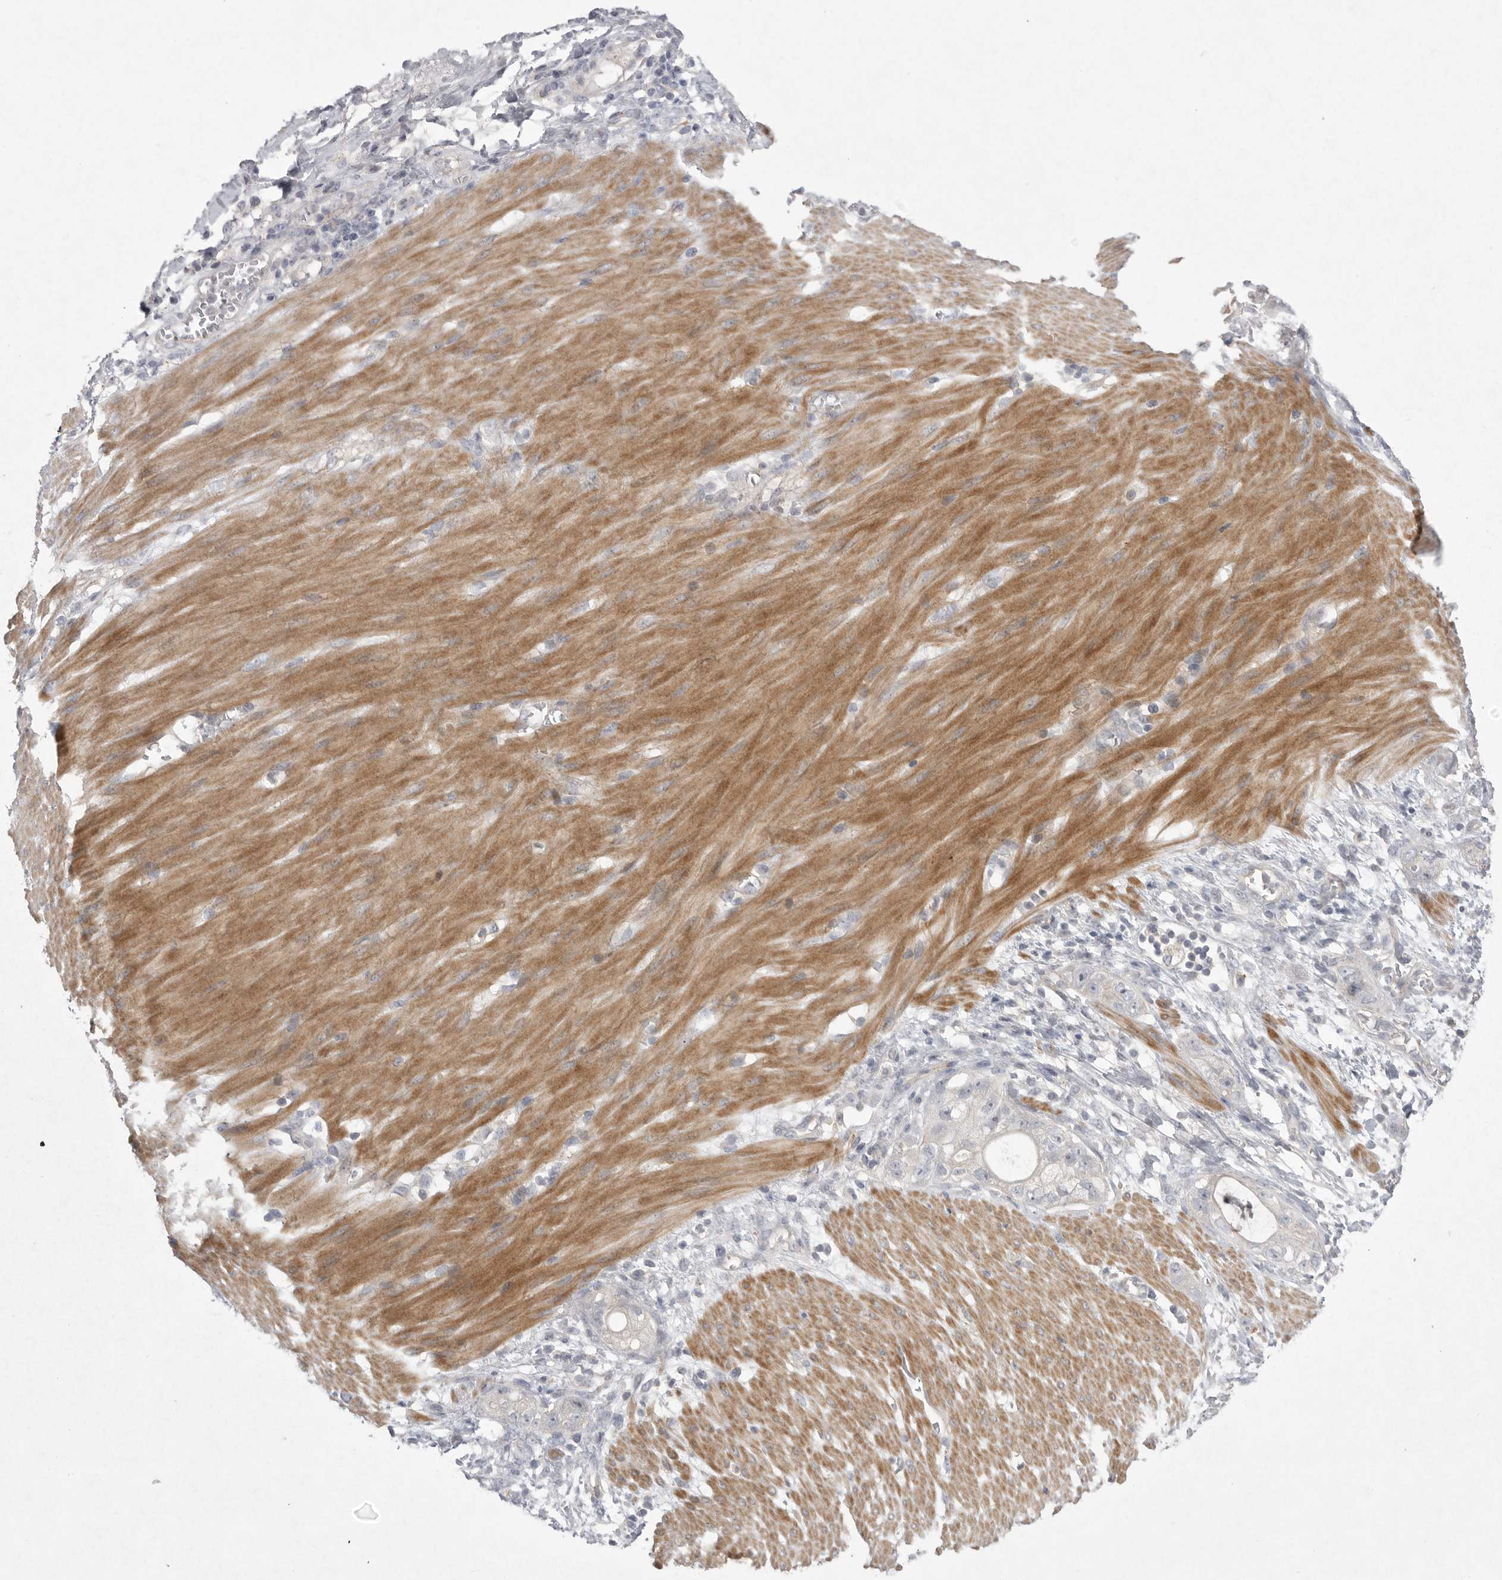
{"staining": {"intensity": "negative", "quantity": "none", "location": "none"}, "tissue": "stomach cancer", "cell_type": "Tumor cells", "image_type": "cancer", "snomed": [{"axis": "morphology", "description": "Adenocarcinoma, NOS"}, {"axis": "topography", "description": "Stomach"}, {"axis": "topography", "description": "Stomach, lower"}], "caption": "A micrograph of stomach cancer stained for a protein demonstrates no brown staining in tumor cells.", "gene": "VANGL2", "patient": {"sex": "female", "age": 48}}